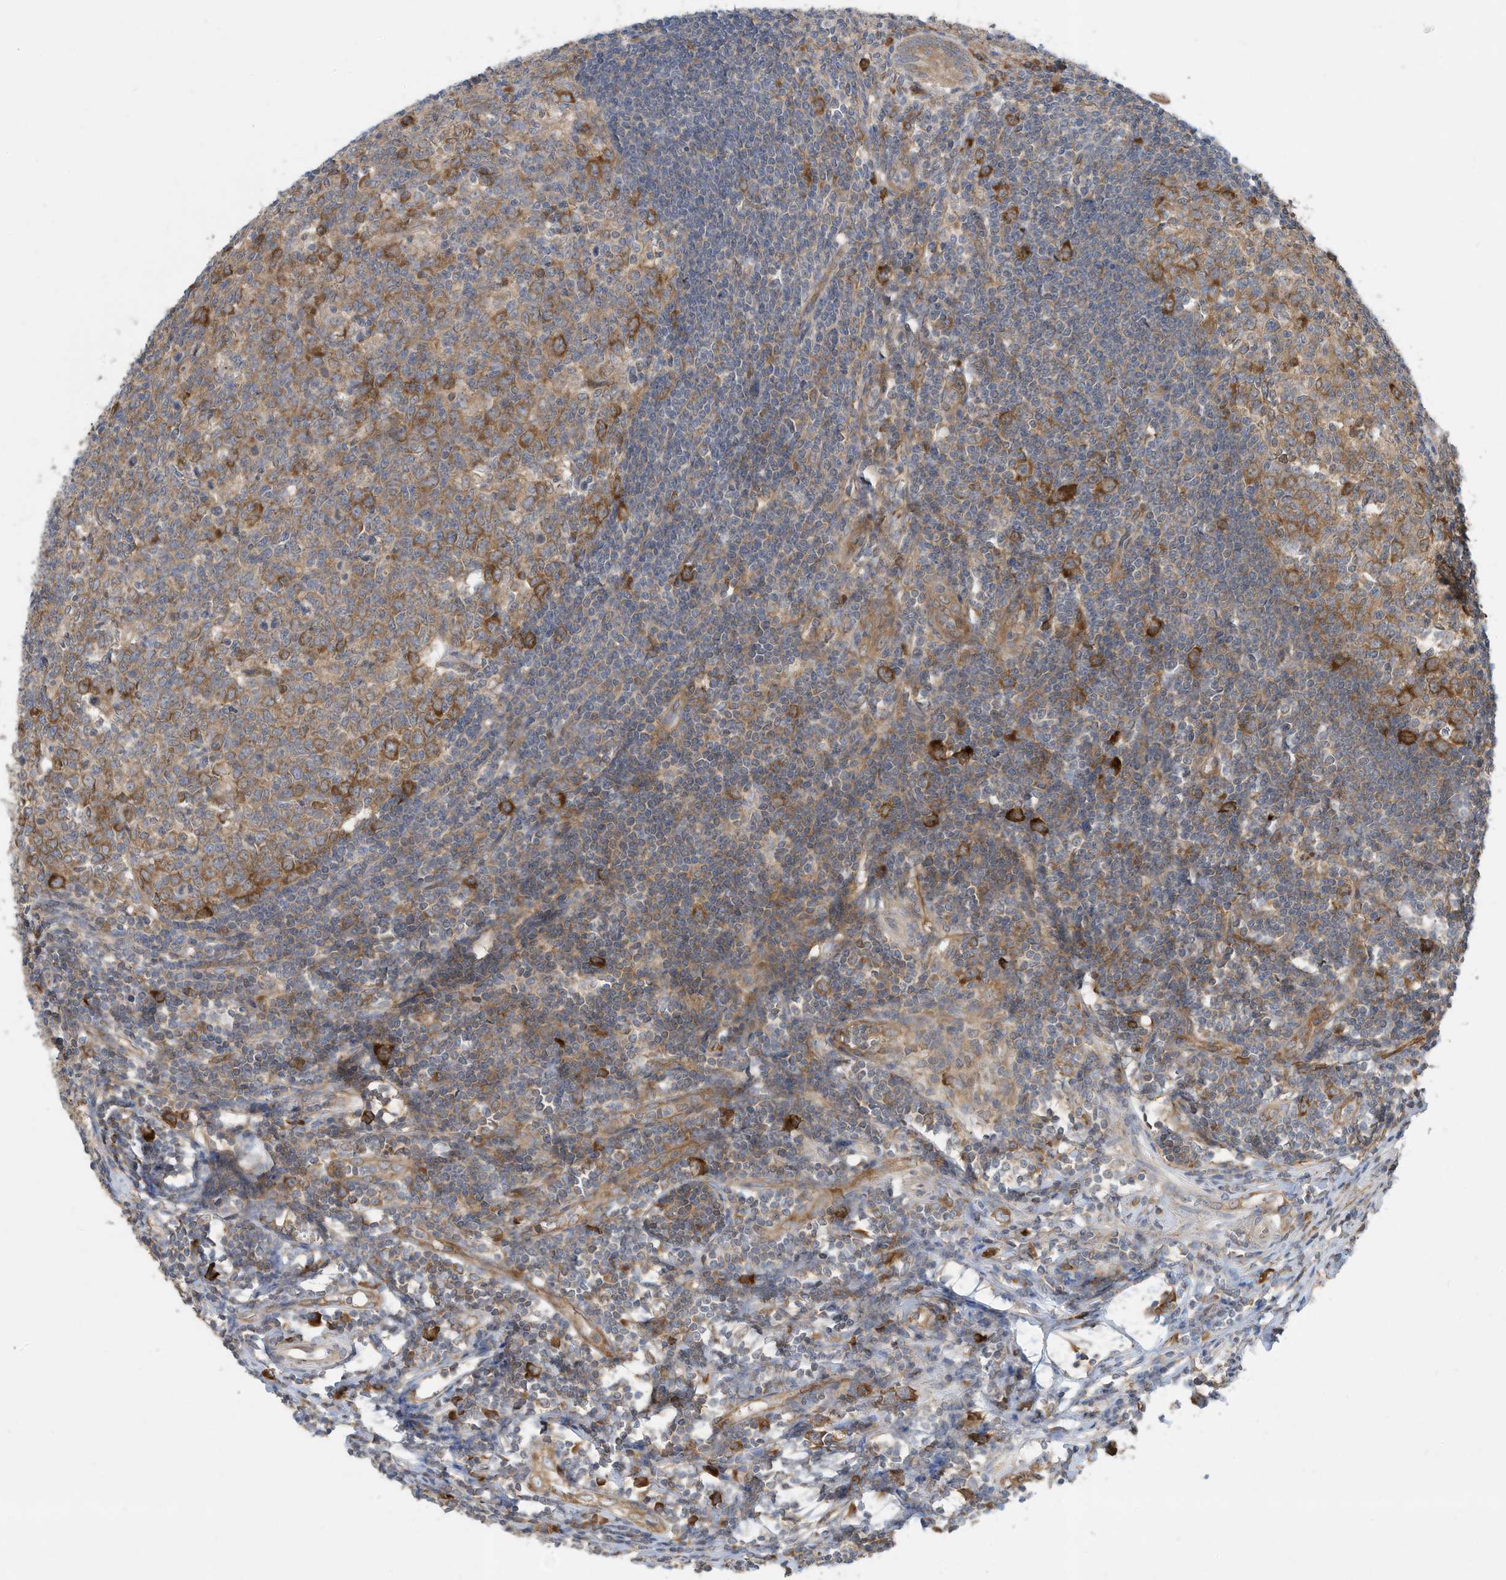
{"staining": {"intensity": "moderate", "quantity": ">75%", "location": "cytoplasmic/membranous"}, "tissue": "appendix", "cell_type": "Glandular cells", "image_type": "normal", "snomed": [{"axis": "morphology", "description": "Normal tissue, NOS"}, {"axis": "topography", "description": "Appendix"}], "caption": "Moderate cytoplasmic/membranous positivity for a protein is appreciated in approximately >75% of glandular cells of unremarkable appendix using IHC.", "gene": "USE1", "patient": {"sex": "female", "age": 54}}